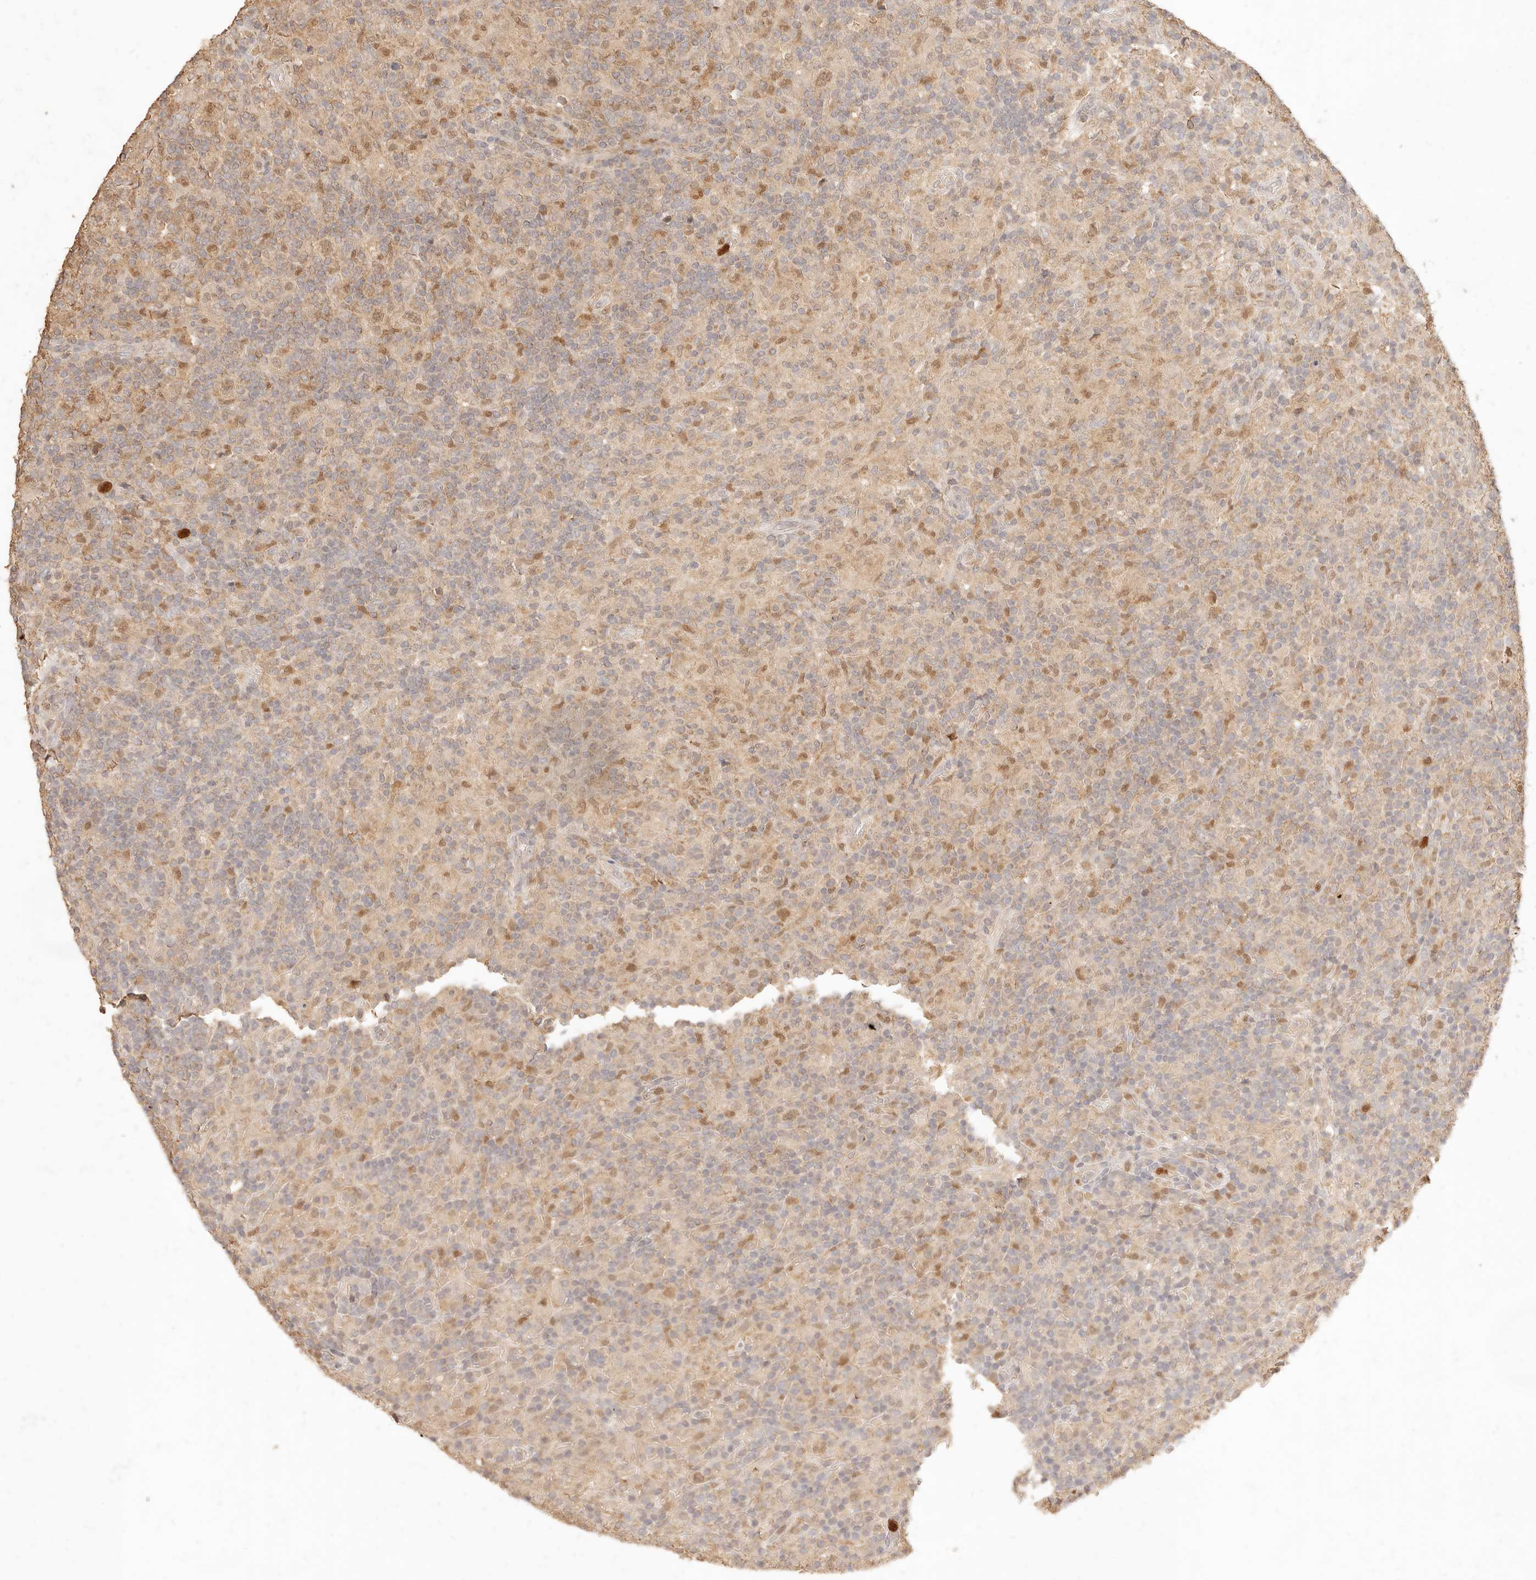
{"staining": {"intensity": "weak", "quantity": "25%-75%", "location": "nuclear"}, "tissue": "lymphoma", "cell_type": "Tumor cells", "image_type": "cancer", "snomed": [{"axis": "morphology", "description": "Hodgkin's disease, NOS"}, {"axis": "topography", "description": "Lymph node"}], "caption": "Hodgkin's disease stained with immunohistochemistry (IHC) reveals weak nuclear staining in about 25%-75% of tumor cells. The staining was performed using DAB, with brown indicating positive protein expression. Nuclei are stained blue with hematoxylin.", "gene": "TMTC2", "patient": {"sex": "male", "age": 70}}